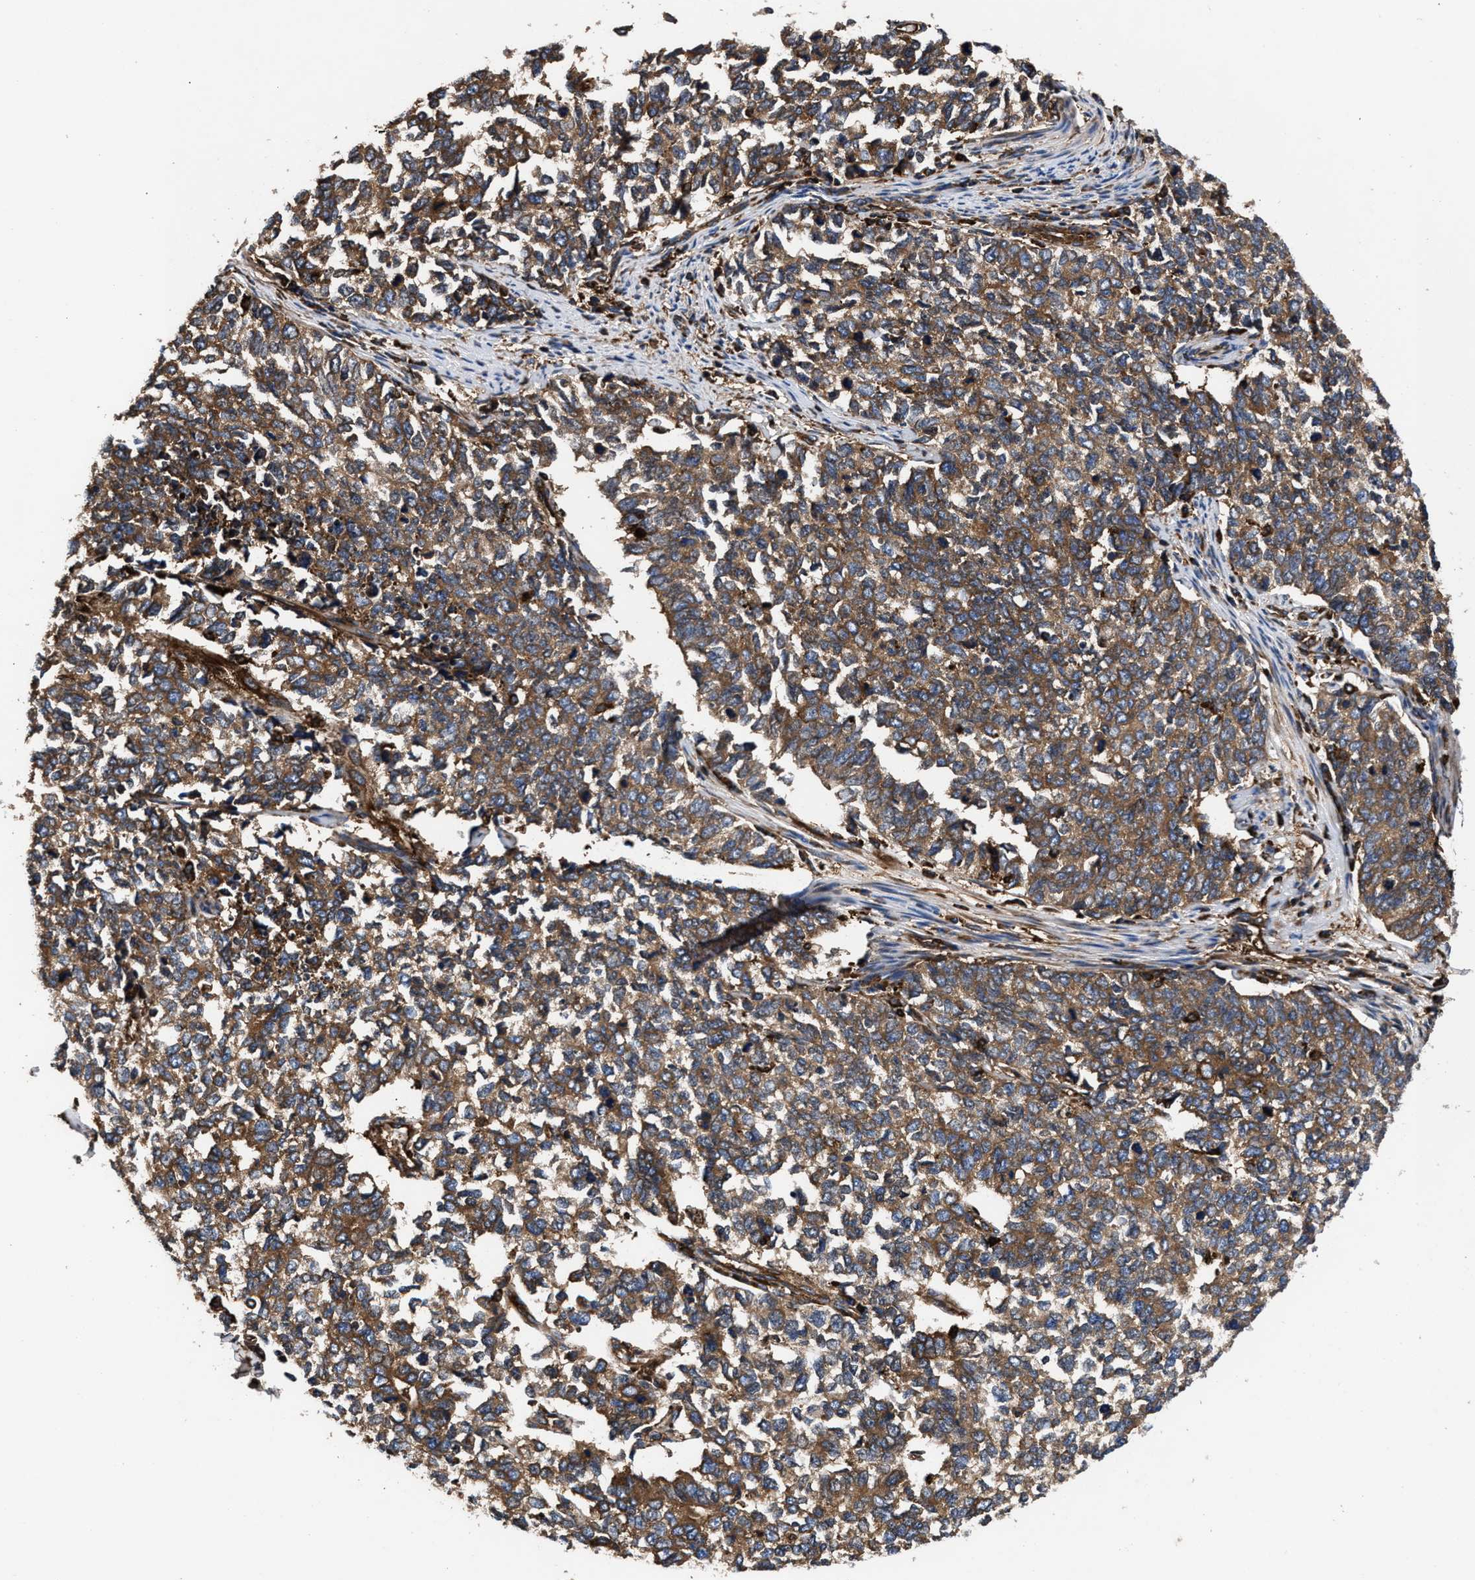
{"staining": {"intensity": "moderate", "quantity": ">75%", "location": "cytoplasmic/membranous"}, "tissue": "cervical cancer", "cell_type": "Tumor cells", "image_type": "cancer", "snomed": [{"axis": "morphology", "description": "Squamous cell carcinoma, NOS"}, {"axis": "topography", "description": "Cervix"}], "caption": "Cervical cancer (squamous cell carcinoma) stained for a protein demonstrates moderate cytoplasmic/membranous positivity in tumor cells.", "gene": "KYAT1", "patient": {"sex": "female", "age": 63}}